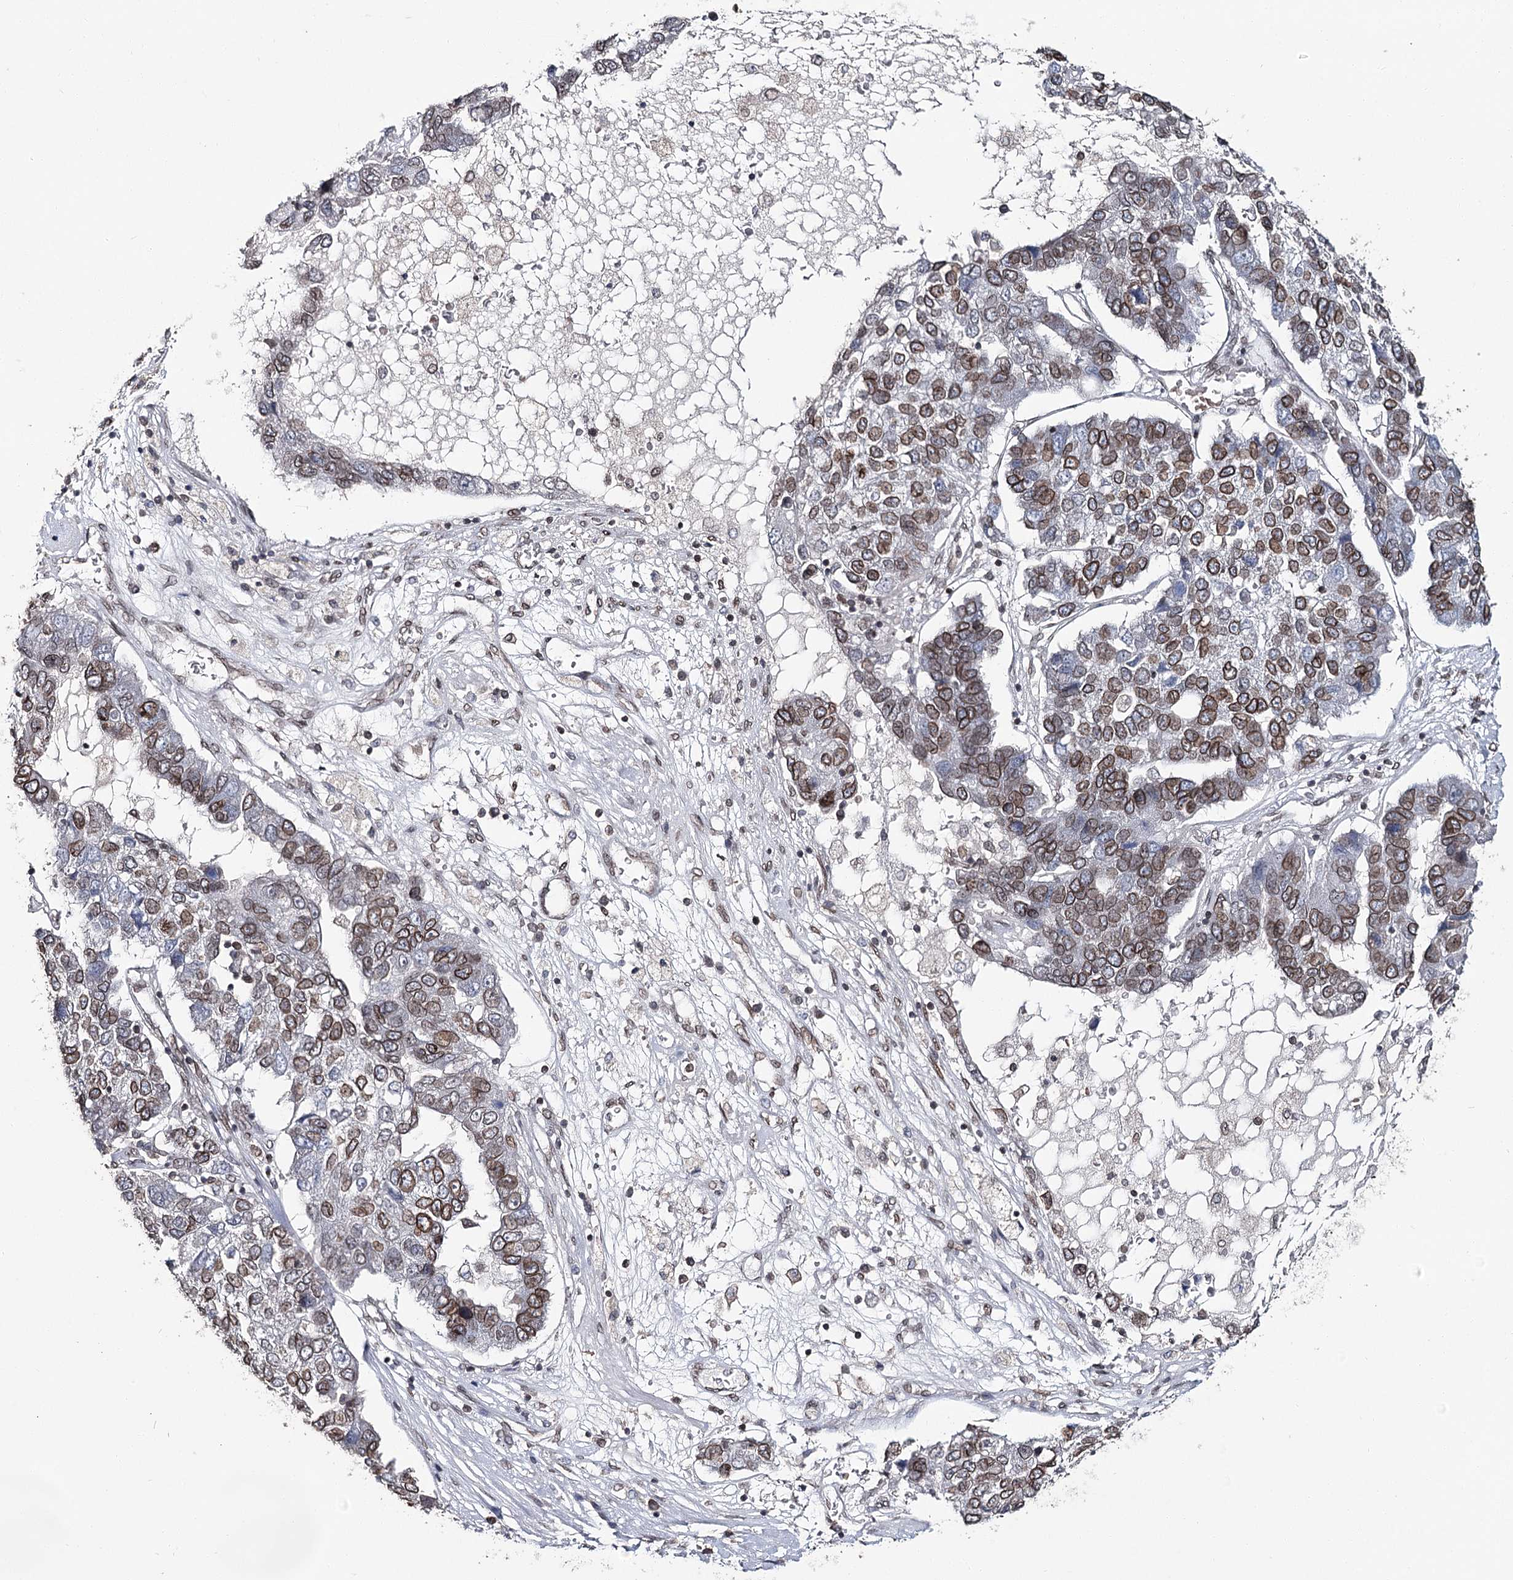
{"staining": {"intensity": "moderate", "quantity": ">75%", "location": "cytoplasmic/membranous,nuclear"}, "tissue": "pancreatic cancer", "cell_type": "Tumor cells", "image_type": "cancer", "snomed": [{"axis": "morphology", "description": "Adenocarcinoma, NOS"}, {"axis": "topography", "description": "Pancreas"}], "caption": "Immunohistochemistry photomicrograph of human adenocarcinoma (pancreatic) stained for a protein (brown), which exhibits medium levels of moderate cytoplasmic/membranous and nuclear staining in about >75% of tumor cells.", "gene": "KIAA0930", "patient": {"sex": "female", "age": 61}}